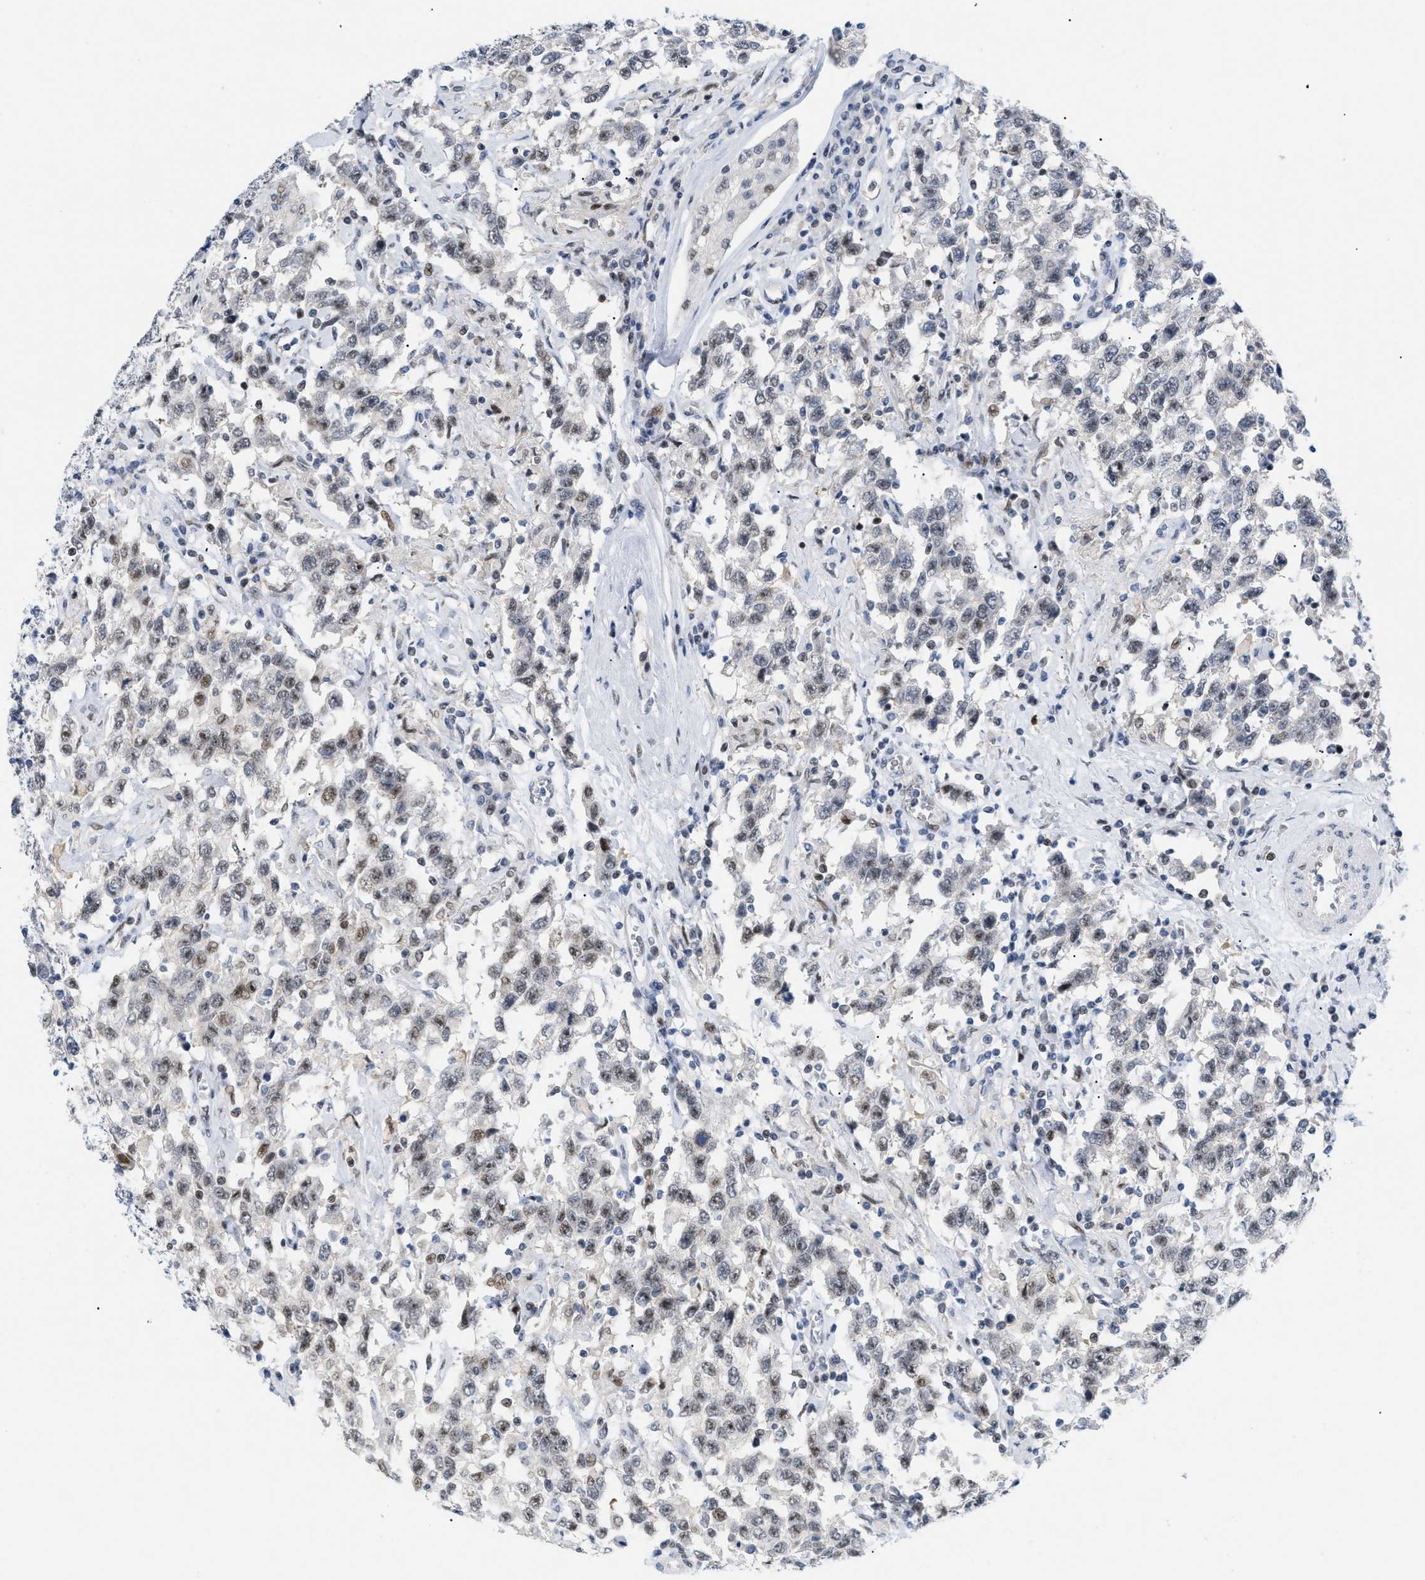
{"staining": {"intensity": "moderate", "quantity": ">75%", "location": "nuclear"}, "tissue": "testis cancer", "cell_type": "Tumor cells", "image_type": "cancer", "snomed": [{"axis": "morphology", "description": "Seminoma, NOS"}, {"axis": "topography", "description": "Testis"}], "caption": "Immunohistochemical staining of testis cancer shows moderate nuclear protein positivity in approximately >75% of tumor cells. The staining is performed using DAB brown chromogen to label protein expression. The nuclei are counter-stained blue using hematoxylin.", "gene": "MED1", "patient": {"sex": "male", "age": 41}}